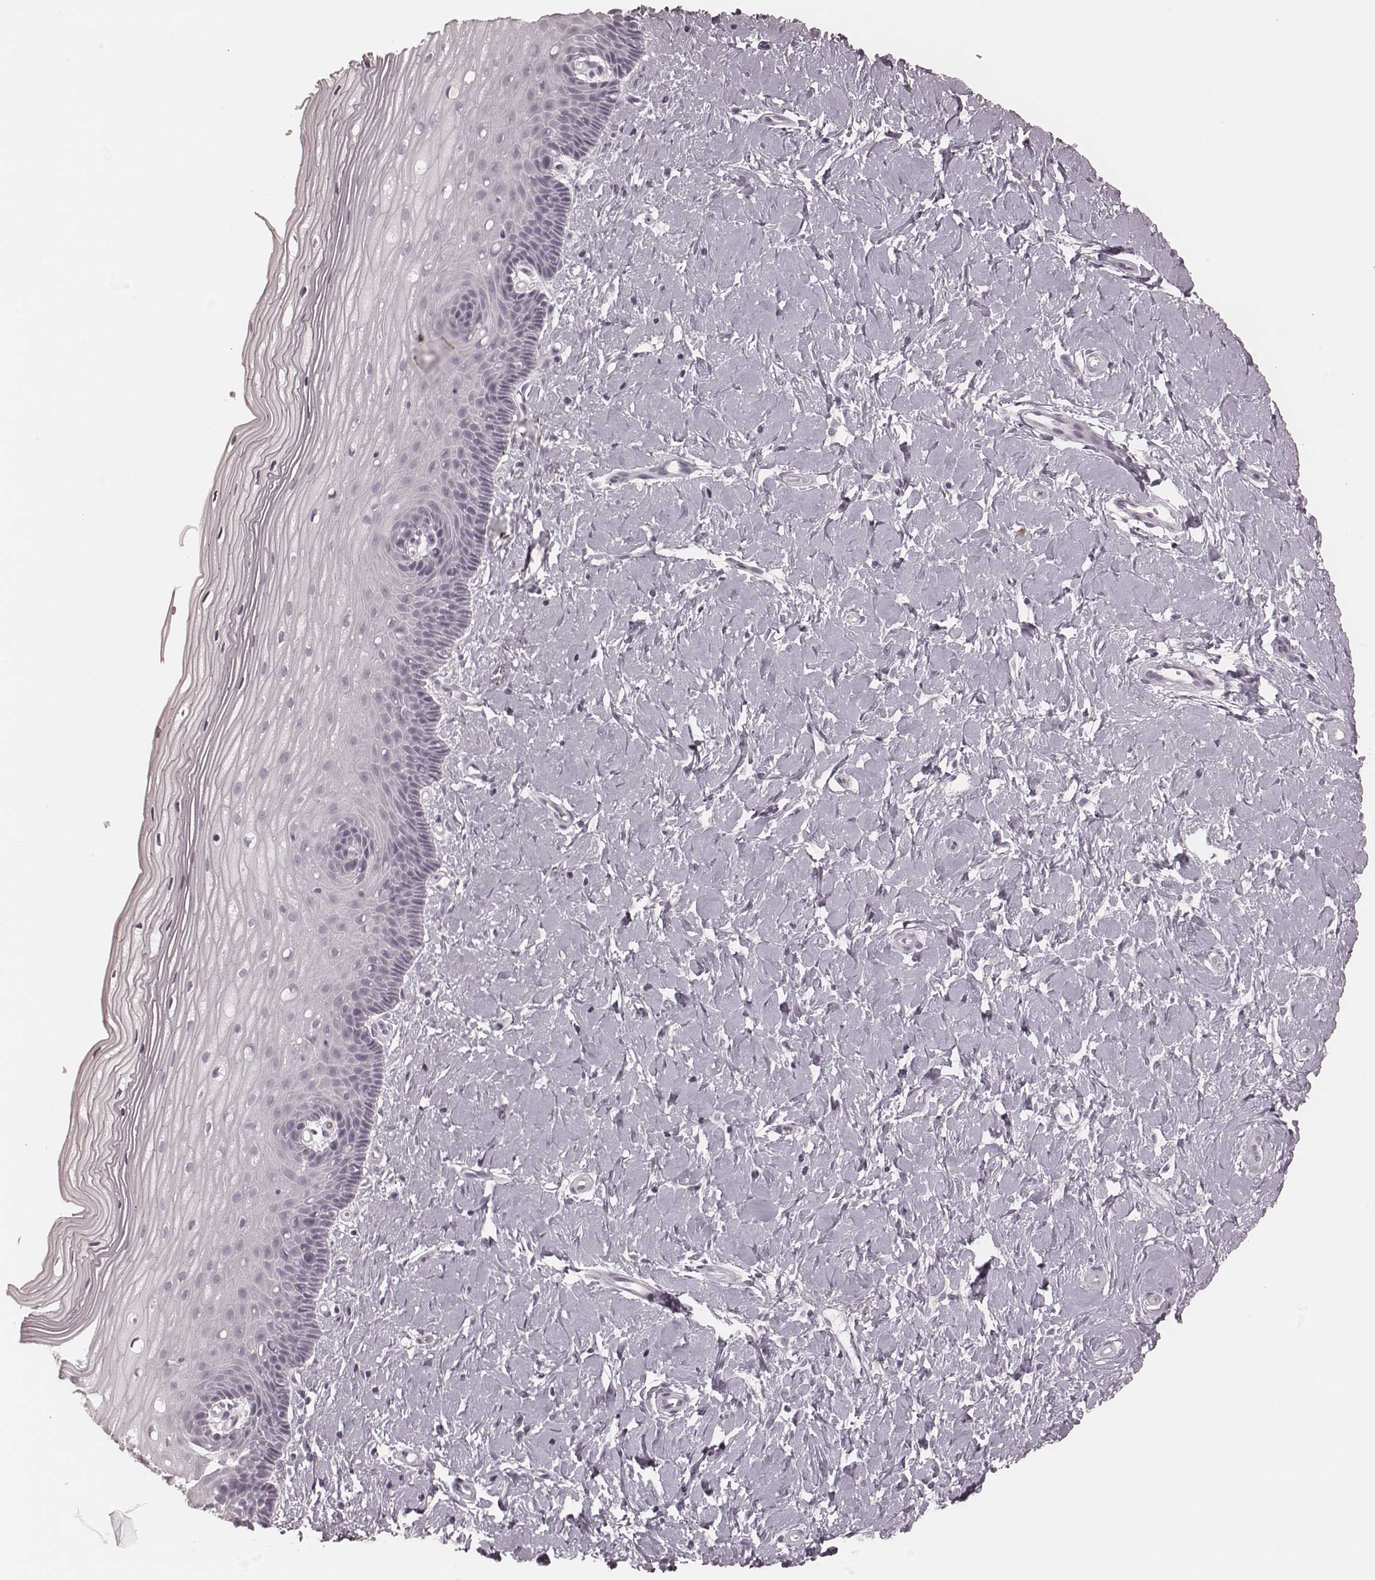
{"staining": {"intensity": "negative", "quantity": "none", "location": "none"}, "tissue": "cervix", "cell_type": "Glandular cells", "image_type": "normal", "snomed": [{"axis": "morphology", "description": "Normal tissue, NOS"}, {"axis": "topography", "description": "Cervix"}], "caption": "Micrograph shows no significant protein staining in glandular cells of unremarkable cervix.", "gene": "KRT74", "patient": {"sex": "female", "age": 37}}